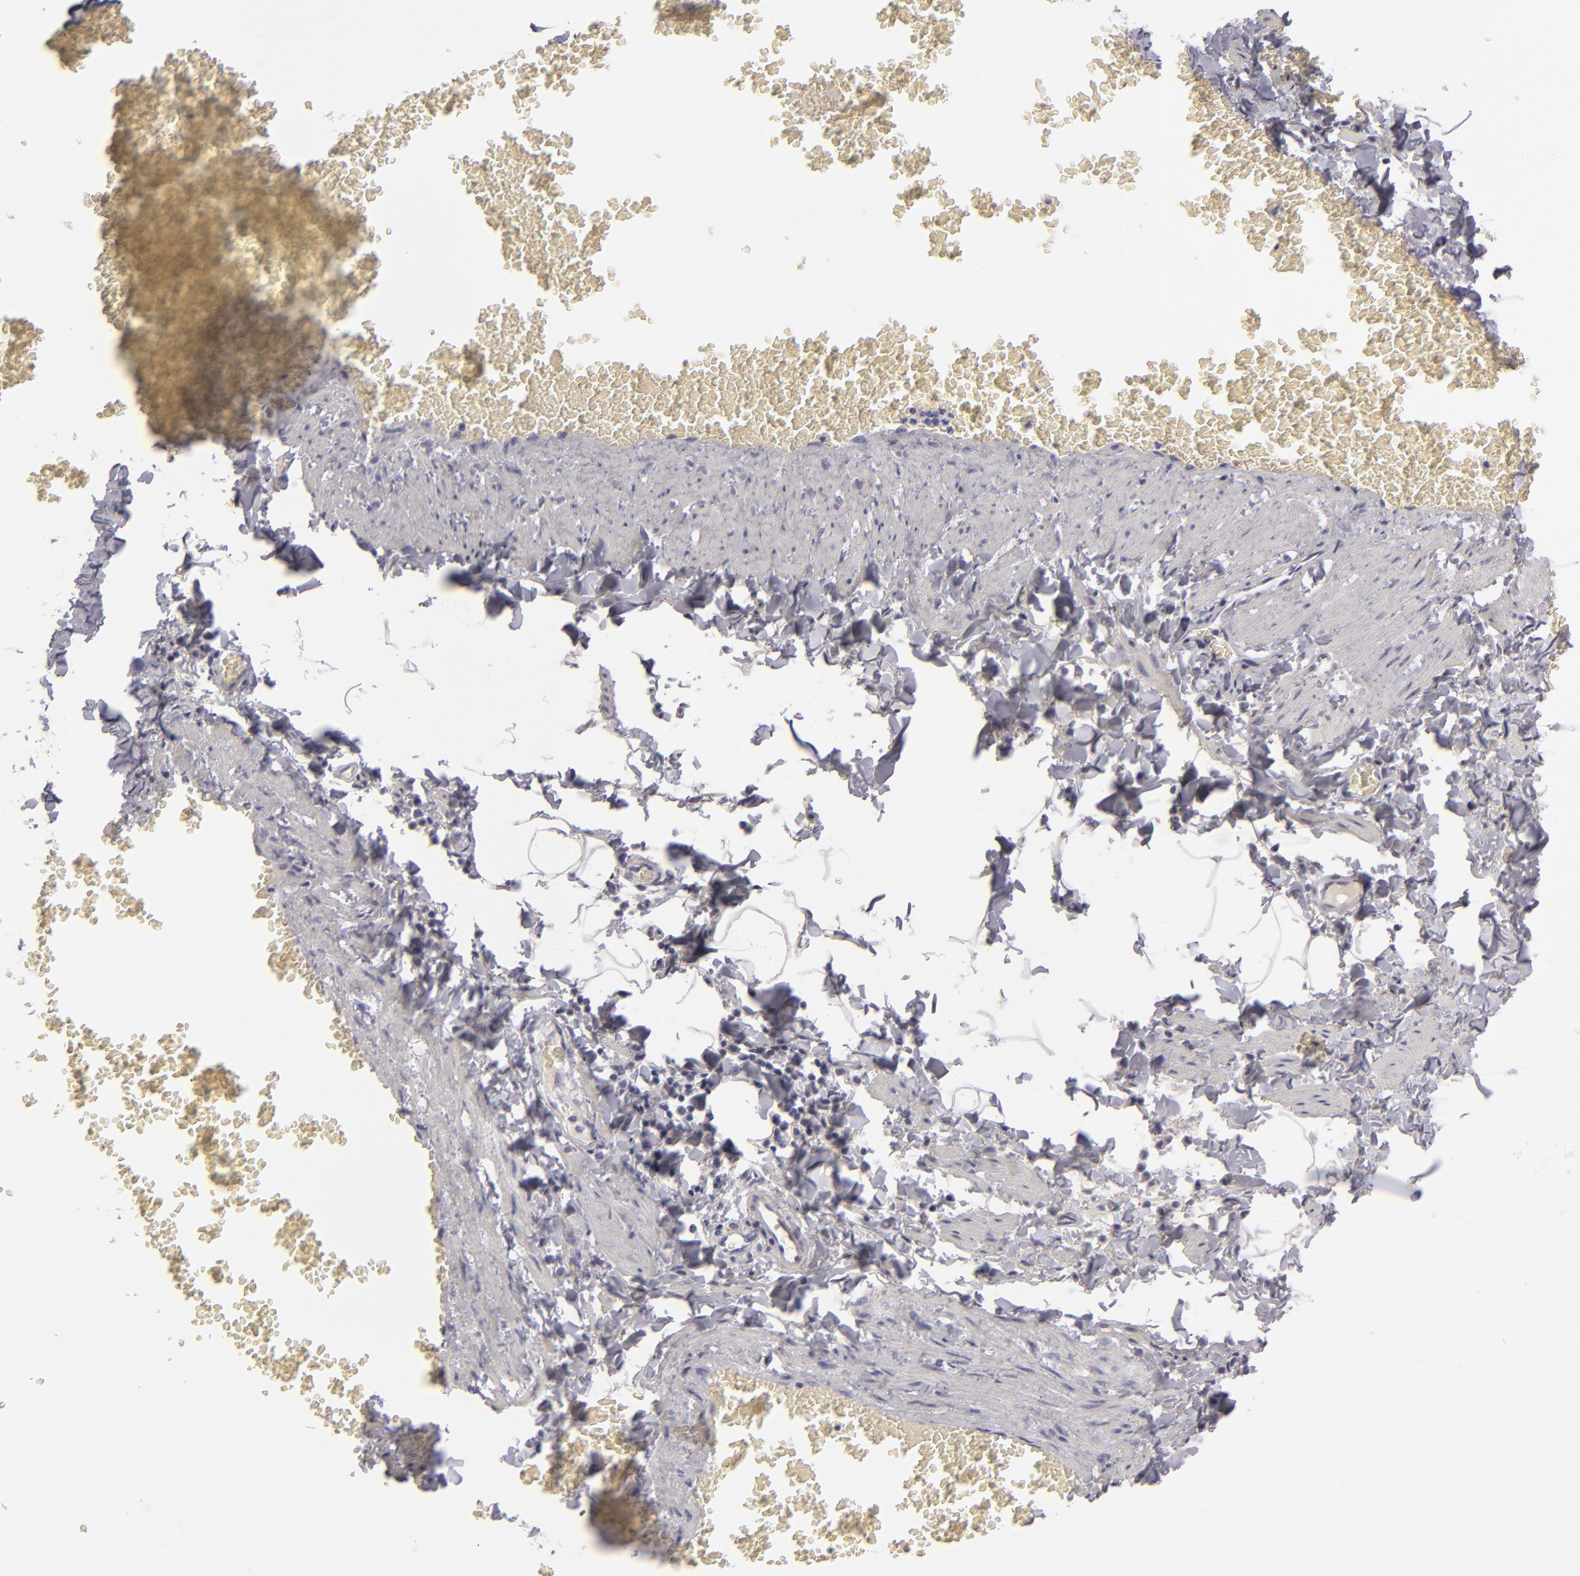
{"staining": {"intensity": "negative", "quantity": "none", "location": "none"}, "tissue": "adipose tissue", "cell_type": "Adipocytes", "image_type": "normal", "snomed": [{"axis": "morphology", "description": "Normal tissue, NOS"}, {"axis": "topography", "description": "Vascular tissue"}], "caption": "Immunohistochemical staining of normal adipose tissue demonstrates no significant staining in adipocytes. (DAB immunohistochemistry visualized using brightfield microscopy, high magnification).", "gene": "C9", "patient": {"sex": "male", "age": 41}}